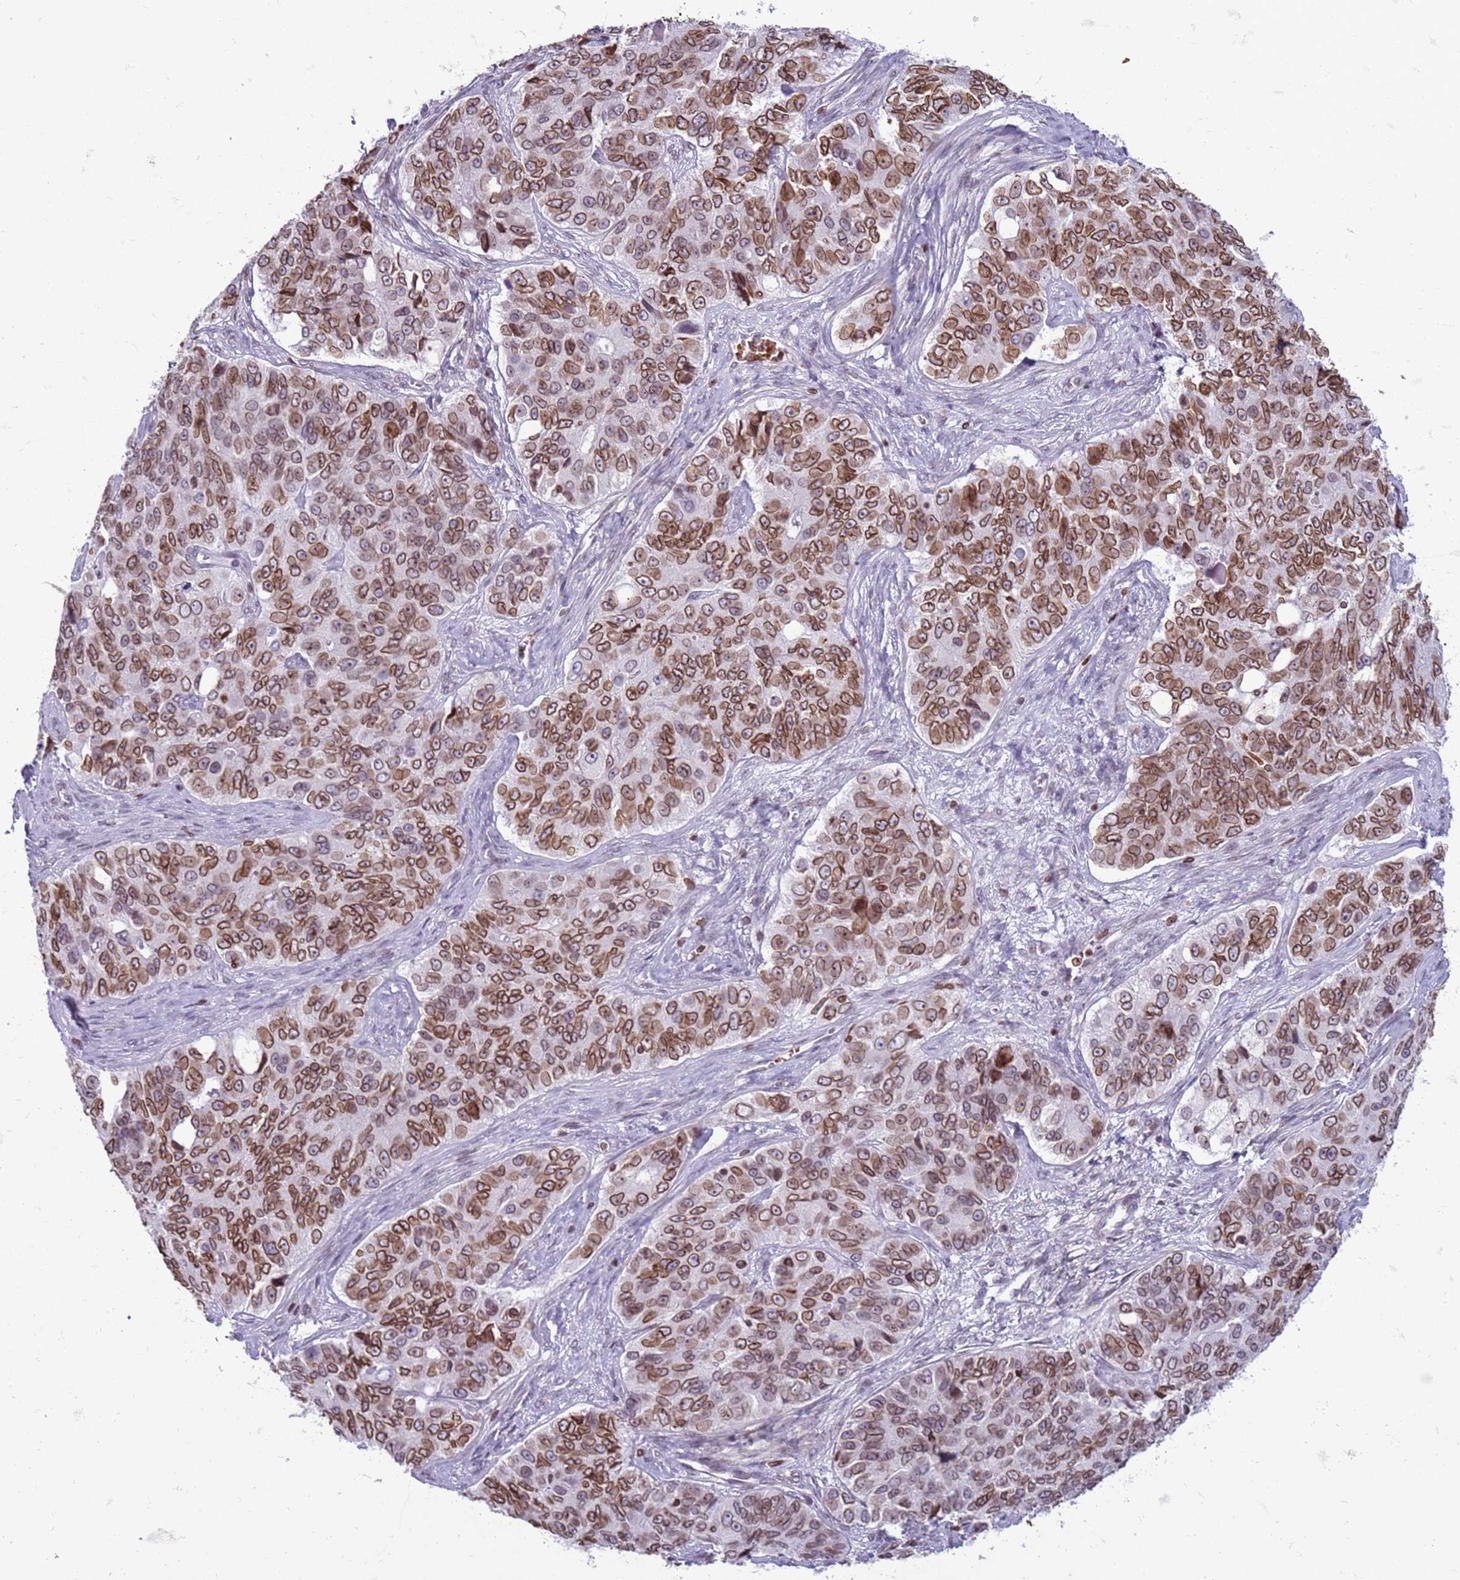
{"staining": {"intensity": "moderate", "quantity": ">75%", "location": "cytoplasmic/membranous,nuclear"}, "tissue": "ovarian cancer", "cell_type": "Tumor cells", "image_type": "cancer", "snomed": [{"axis": "morphology", "description": "Carcinoma, endometroid"}, {"axis": "topography", "description": "Ovary"}], "caption": "Protein analysis of endometroid carcinoma (ovarian) tissue displays moderate cytoplasmic/membranous and nuclear positivity in about >75% of tumor cells.", "gene": "METTL25B", "patient": {"sex": "female", "age": 51}}